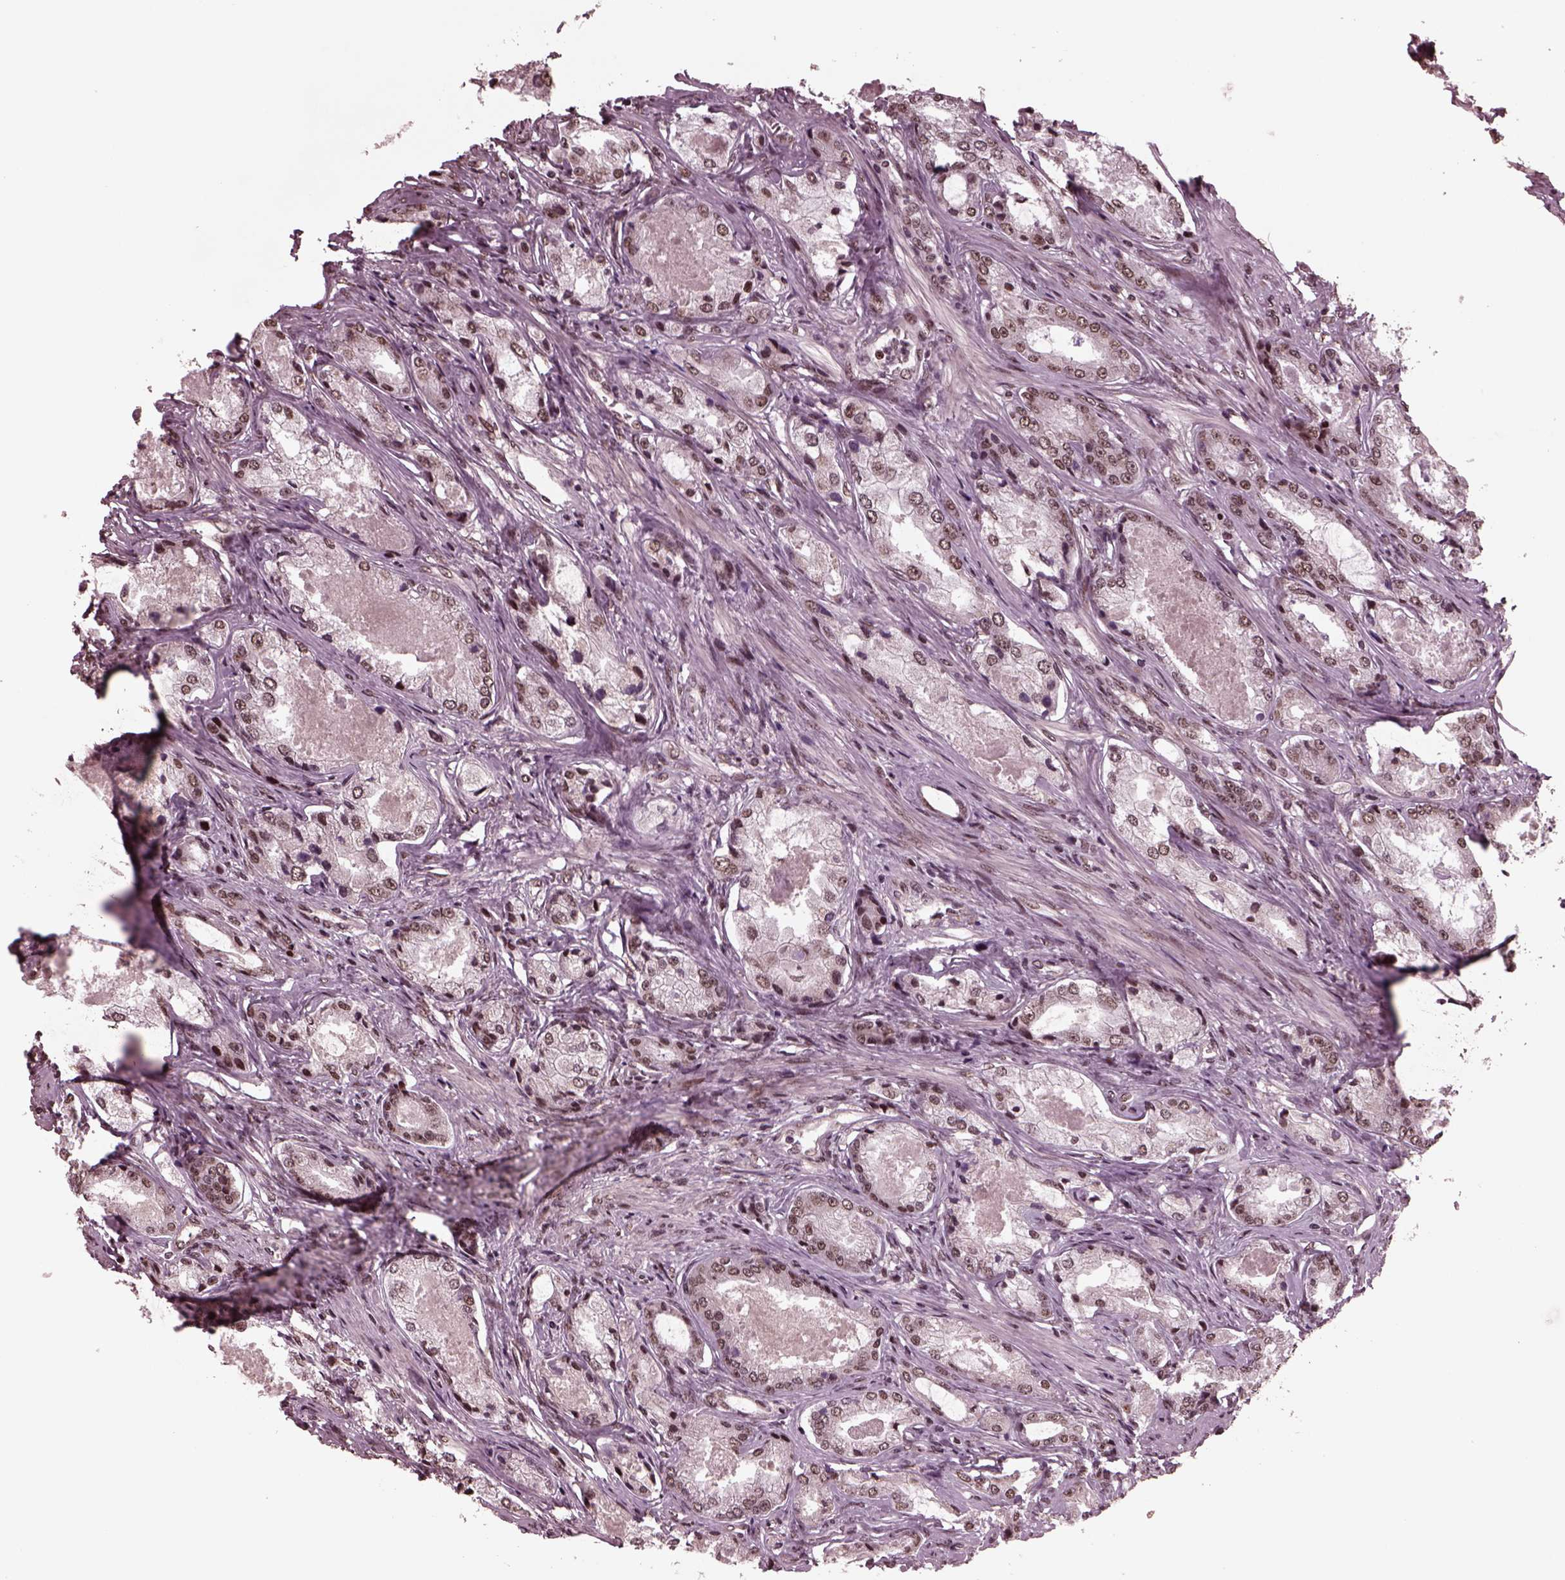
{"staining": {"intensity": "weak", "quantity": ">75%", "location": "nuclear"}, "tissue": "prostate cancer", "cell_type": "Tumor cells", "image_type": "cancer", "snomed": [{"axis": "morphology", "description": "Adenocarcinoma, Low grade"}, {"axis": "topography", "description": "Prostate"}], "caption": "Immunohistochemical staining of human prostate low-grade adenocarcinoma exhibits weak nuclear protein expression in approximately >75% of tumor cells. Immunohistochemistry stains the protein in brown and the nuclei are stained blue.", "gene": "NAP1L5", "patient": {"sex": "male", "age": 68}}